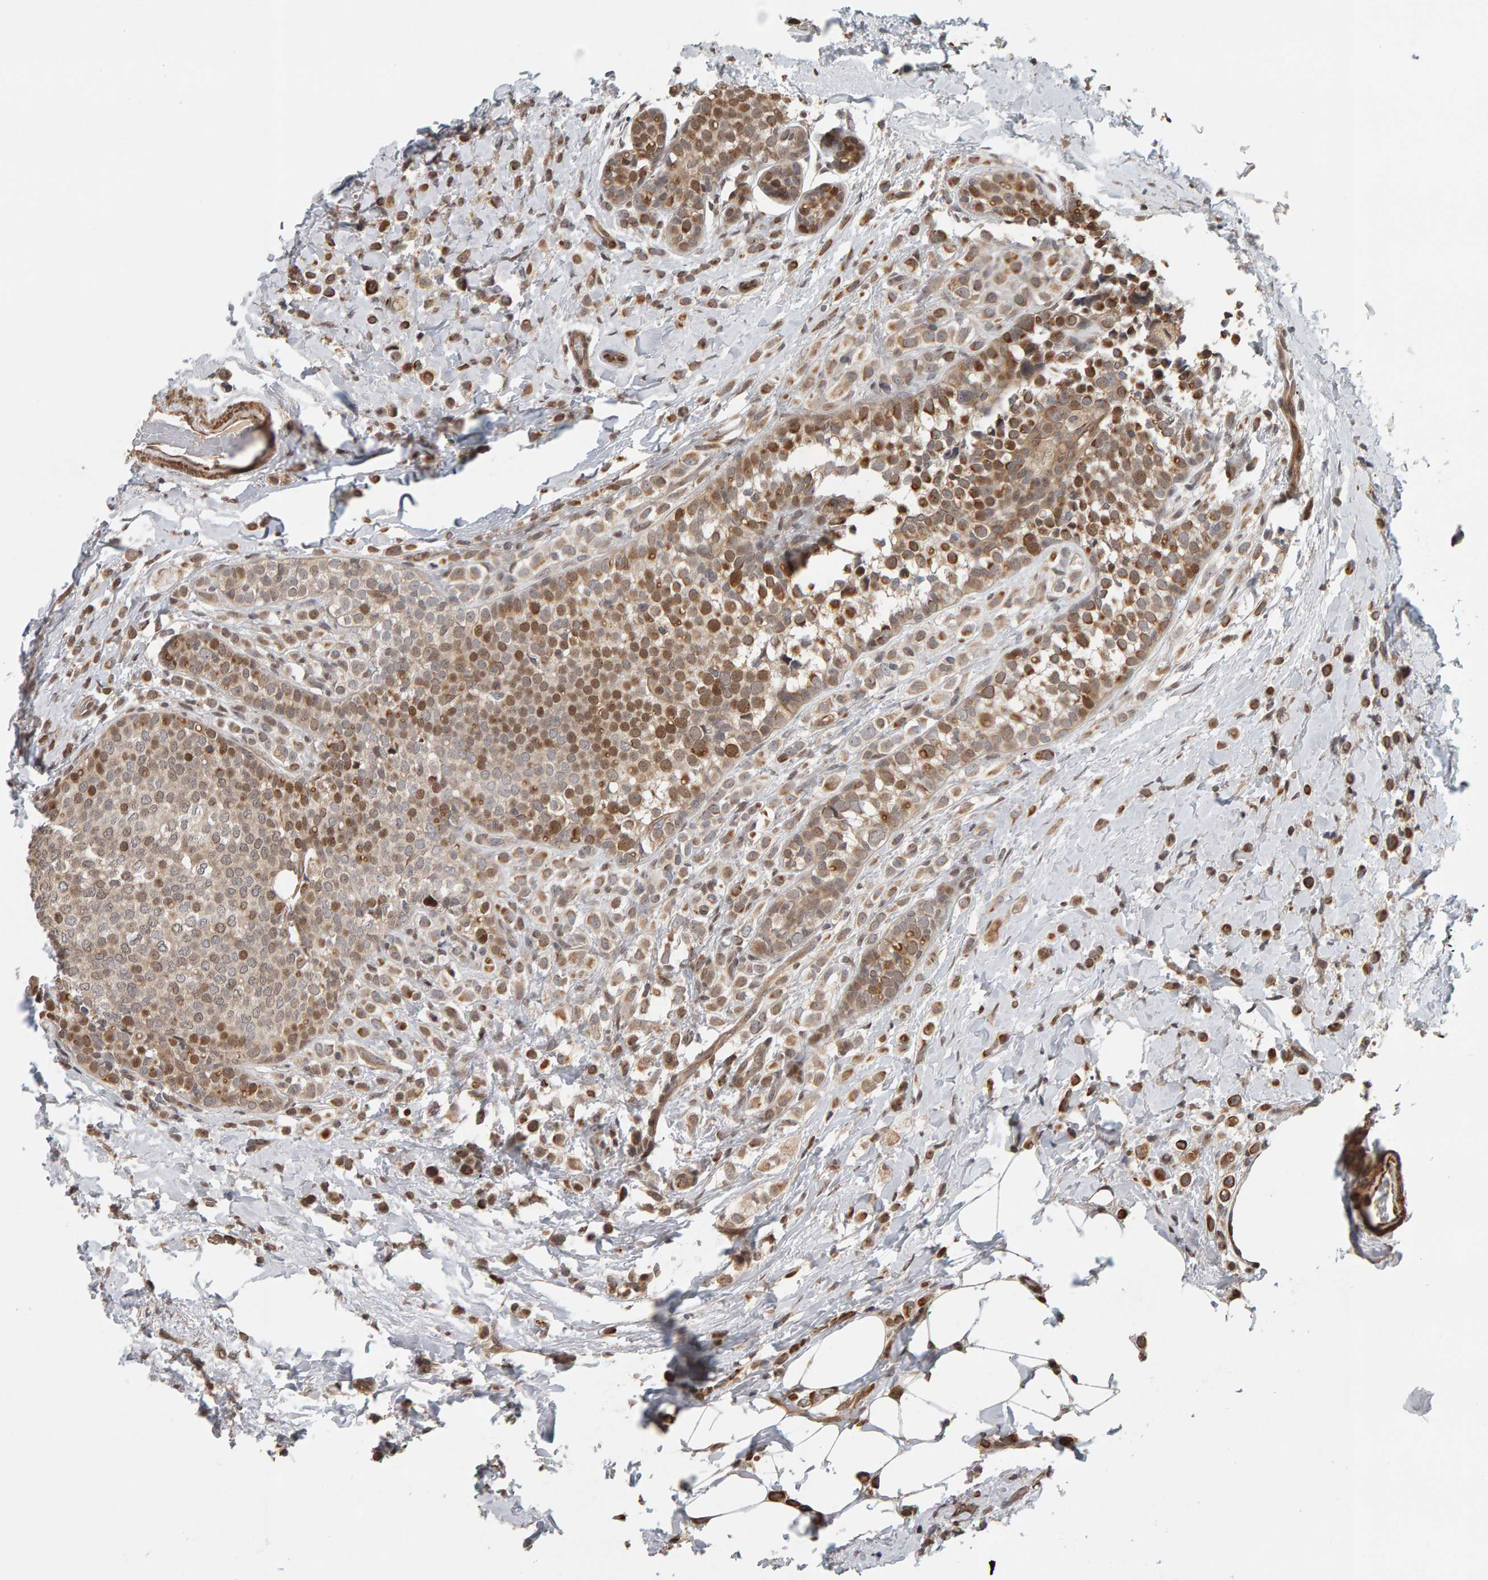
{"staining": {"intensity": "moderate", "quantity": ">75%", "location": "cytoplasmic/membranous,nuclear"}, "tissue": "breast cancer", "cell_type": "Tumor cells", "image_type": "cancer", "snomed": [{"axis": "morphology", "description": "Lobular carcinoma"}, {"axis": "topography", "description": "Breast"}], "caption": "Tumor cells demonstrate medium levels of moderate cytoplasmic/membranous and nuclear positivity in about >75% of cells in human breast cancer. The protein is shown in brown color, while the nuclei are stained blue.", "gene": "TEFM", "patient": {"sex": "female", "age": 50}}